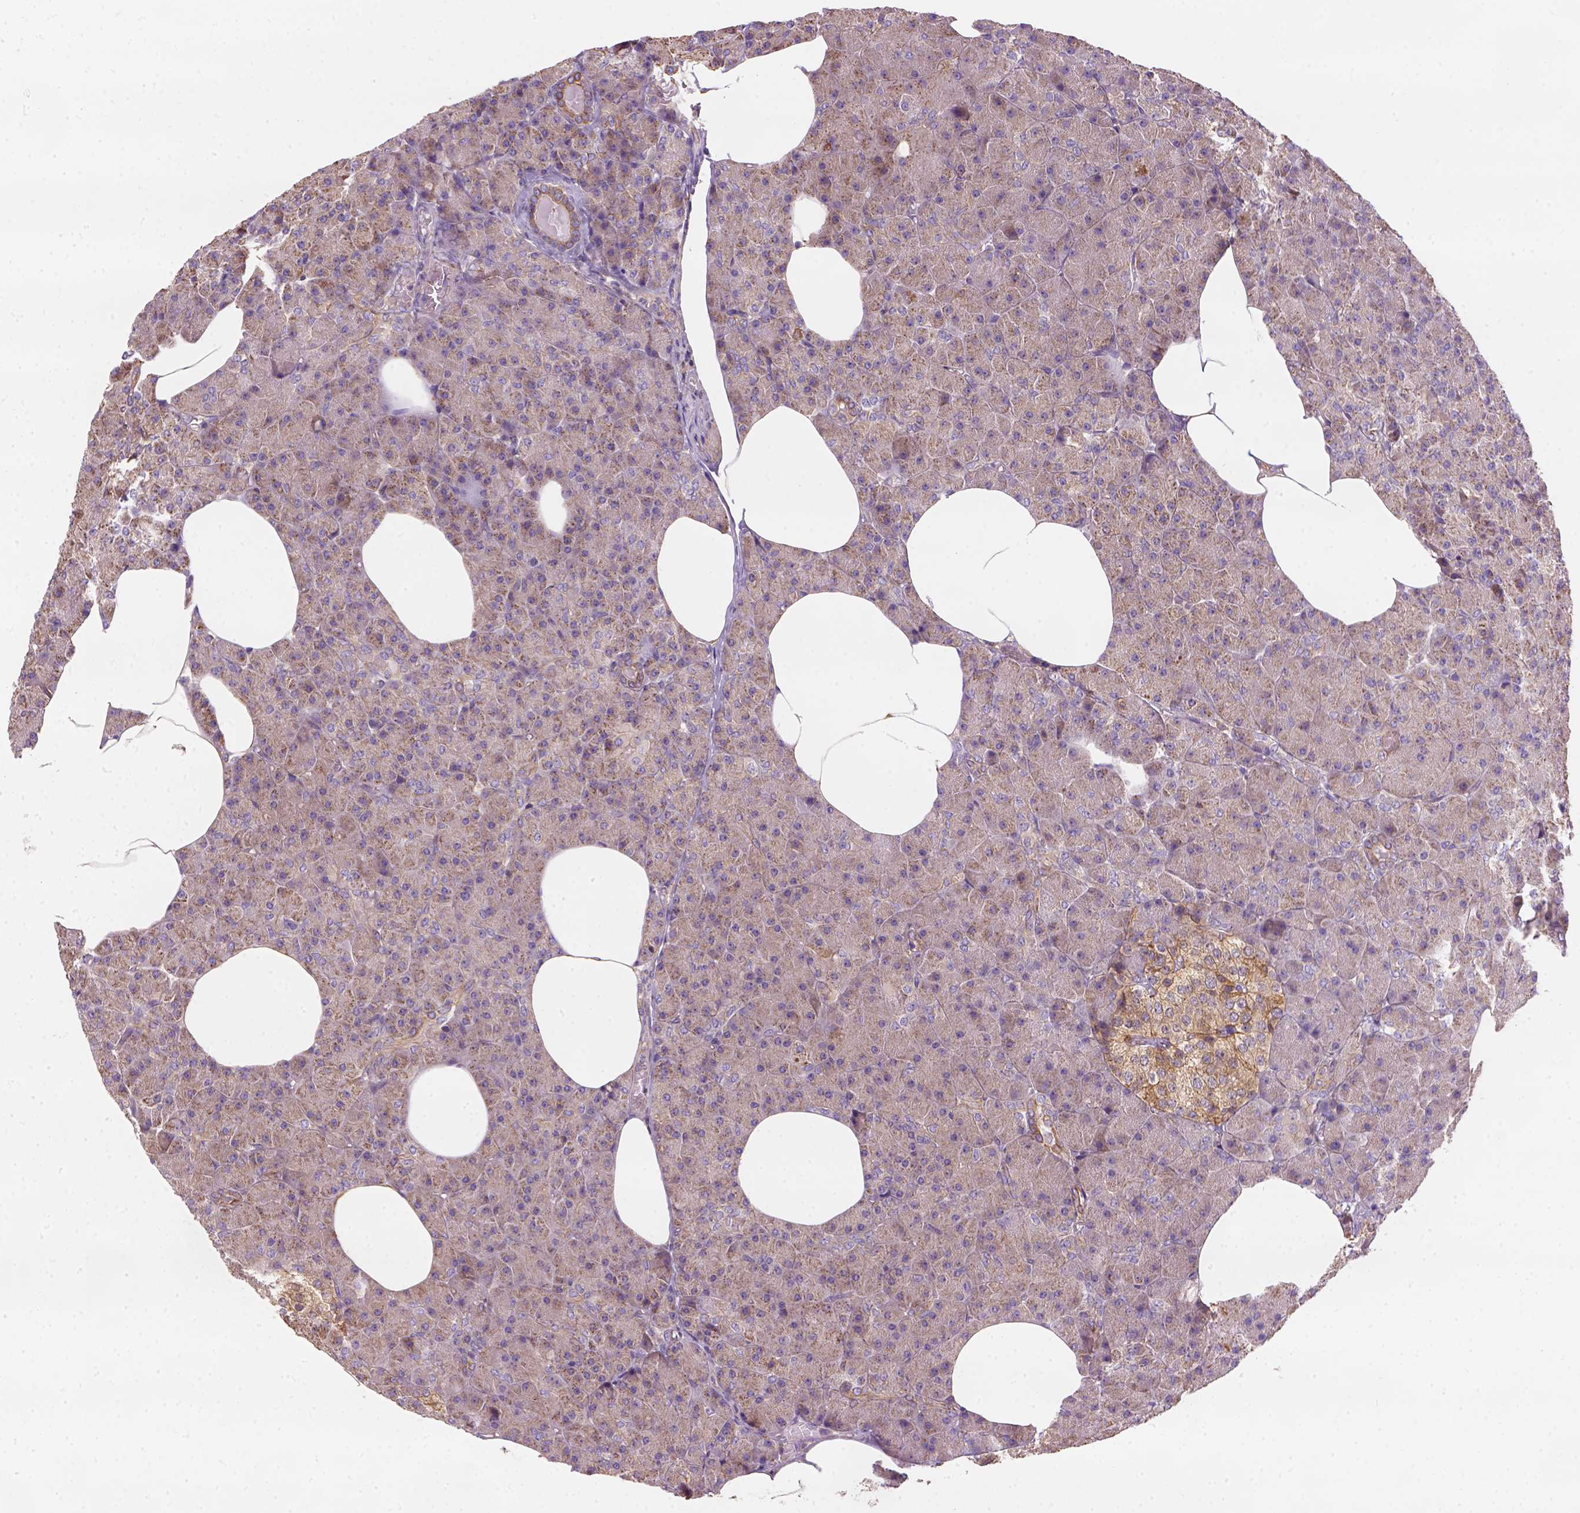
{"staining": {"intensity": "moderate", "quantity": ">75%", "location": "cytoplasmic/membranous"}, "tissue": "pancreas", "cell_type": "Exocrine glandular cells", "image_type": "normal", "snomed": [{"axis": "morphology", "description": "Normal tissue, NOS"}, {"axis": "topography", "description": "Pancreas"}], "caption": "Approximately >75% of exocrine glandular cells in normal pancreas exhibit moderate cytoplasmic/membranous protein expression as visualized by brown immunohistochemical staining.", "gene": "GPRC5D", "patient": {"sex": "female", "age": 45}}